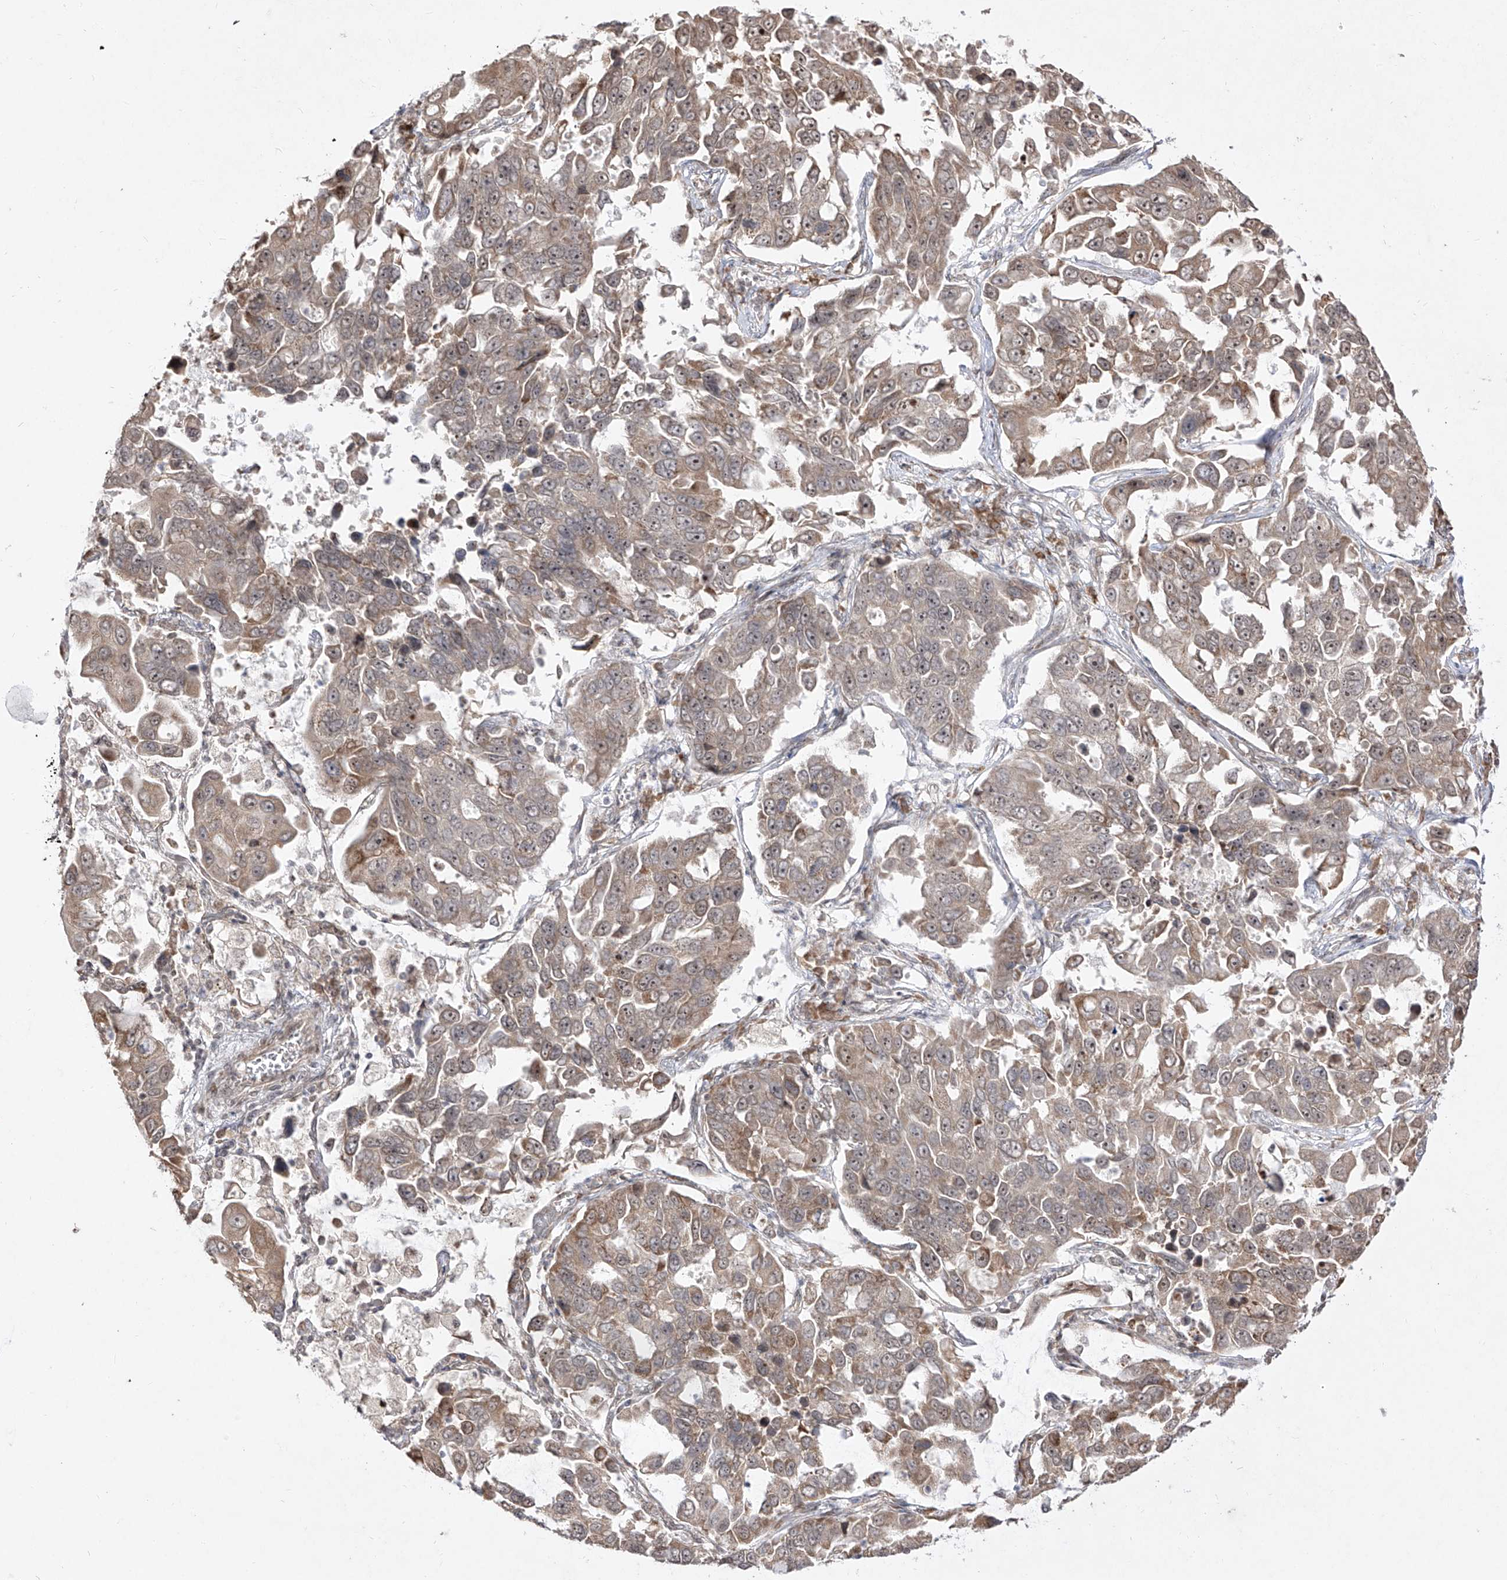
{"staining": {"intensity": "moderate", "quantity": "<25%", "location": "cytoplasmic/membranous"}, "tissue": "lung cancer", "cell_type": "Tumor cells", "image_type": "cancer", "snomed": [{"axis": "morphology", "description": "Adenocarcinoma, NOS"}, {"axis": "topography", "description": "Lung"}], "caption": "Lung cancer (adenocarcinoma) was stained to show a protein in brown. There is low levels of moderate cytoplasmic/membranous expression in about <25% of tumor cells. The staining is performed using DAB (3,3'-diaminobenzidine) brown chromogen to label protein expression. The nuclei are counter-stained blue using hematoxylin.", "gene": "SNRNP27", "patient": {"sex": "male", "age": 64}}